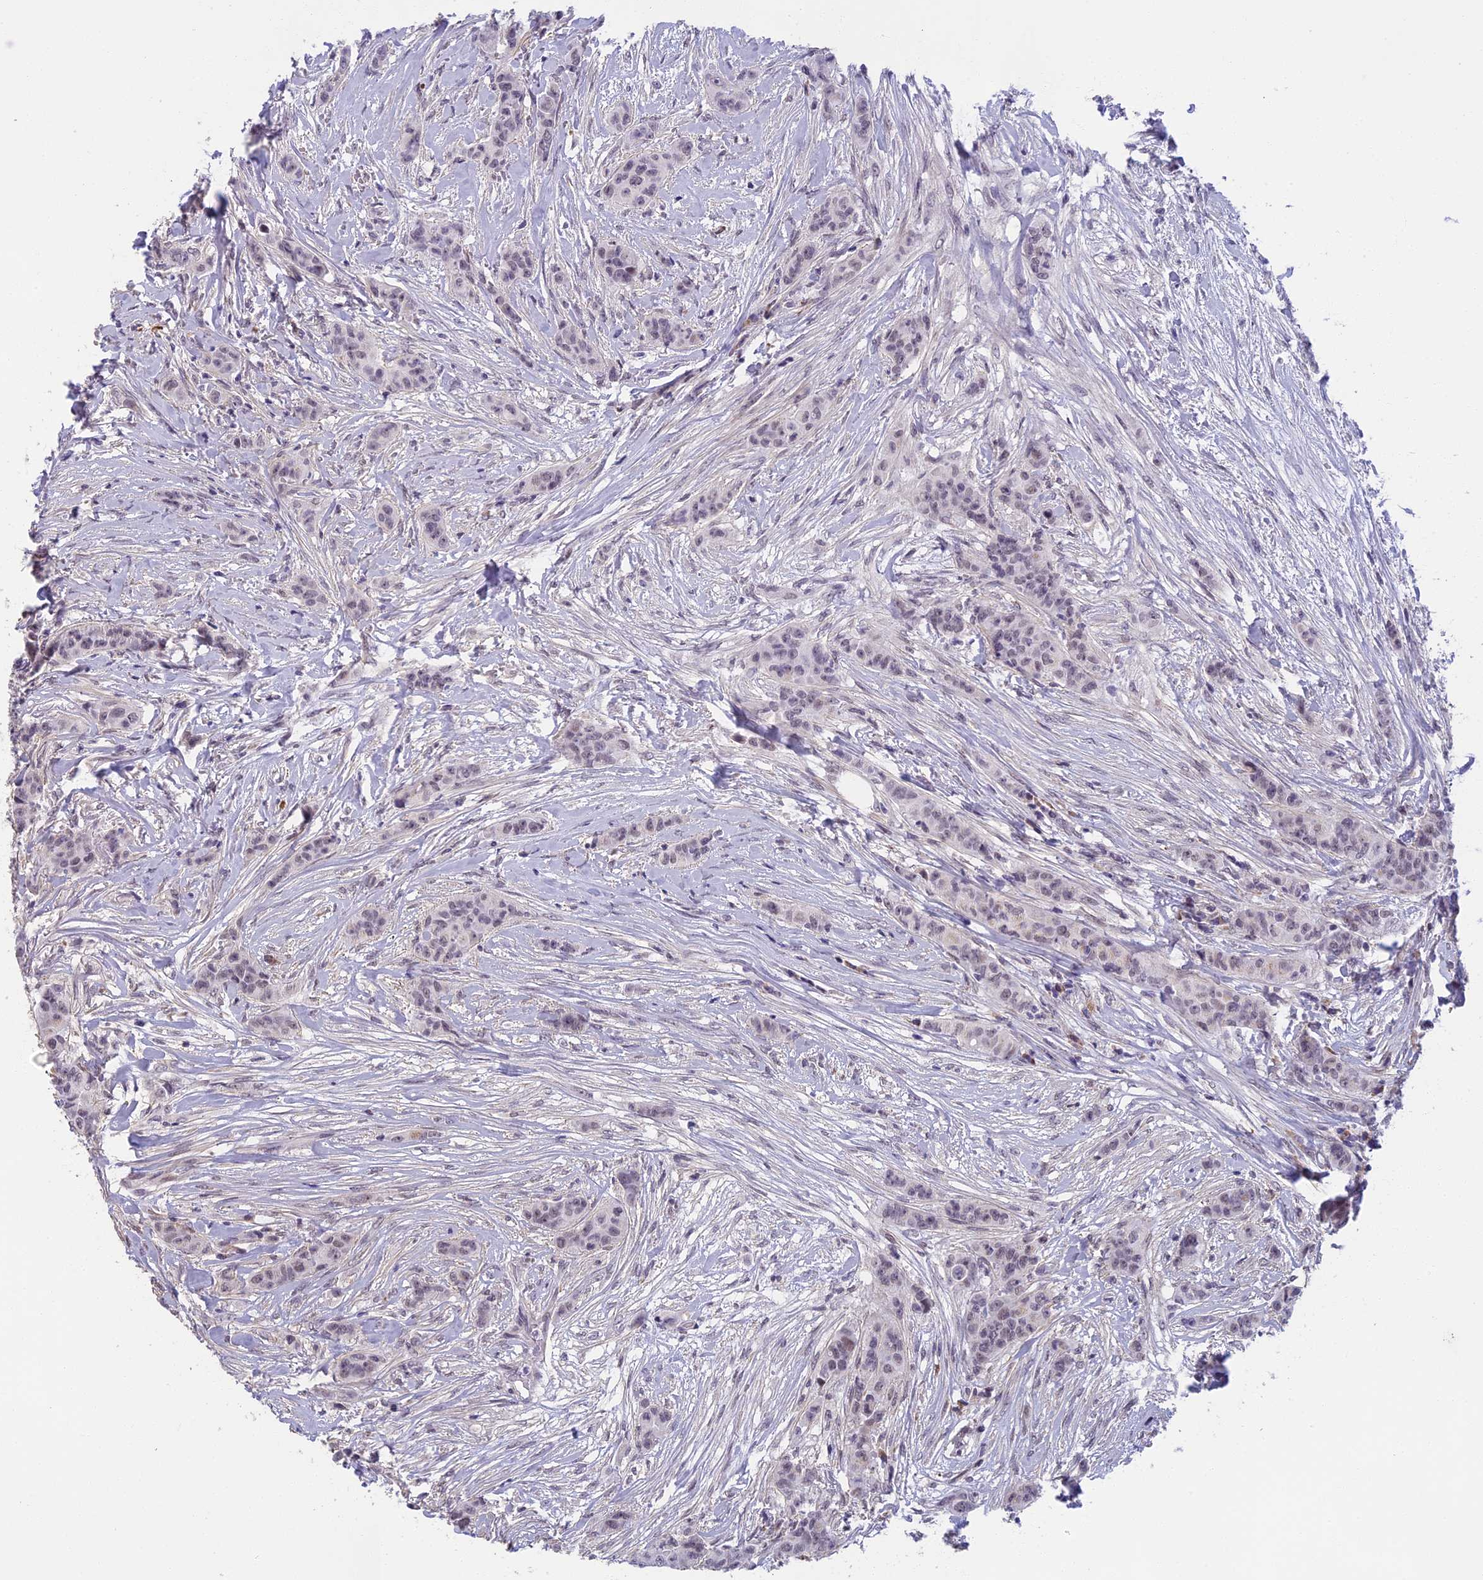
{"staining": {"intensity": "negative", "quantity": "none", "location": "none"}, "tissue": "breast cancer", "cell_type": "Tumor cells", "image_type": "cancer", "snomed": [{"axis": "morphology", "description": "Duct carcinoma"}, {"axis": "topography", "description": "Breast"}], "caption": "This is a photomicrograph of IHC staining of breast cancer, which shows no staining in tumor cells.", "gene": "MORF4L1", "patient": {"sex": "female", "age": 40}}